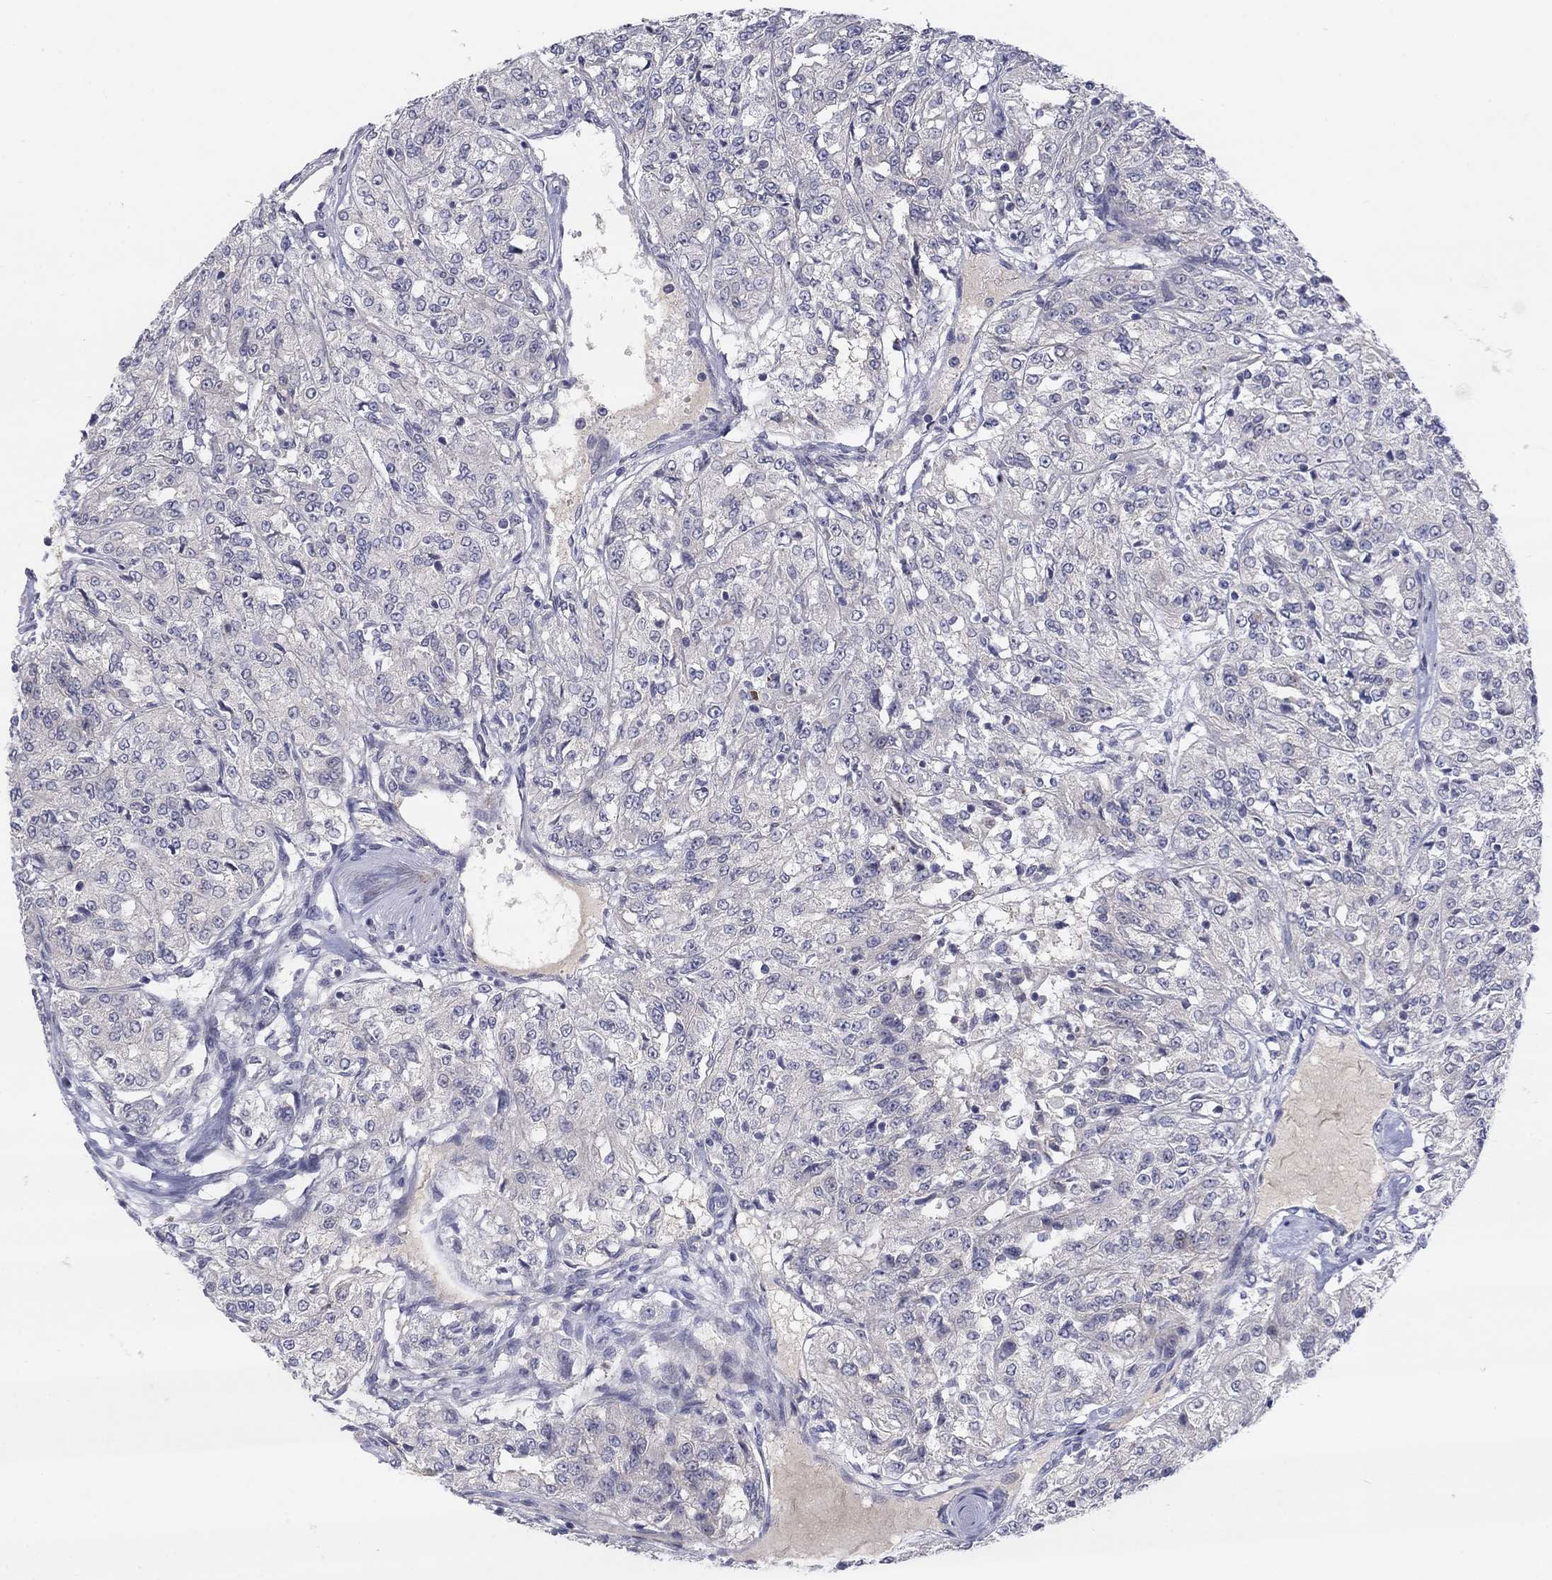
{"staining": {"intensity": "negative", "quantity": "none", "location": "none"}, "tissue": "renal cancer", "cell_type": "Tumor cells", "image_type": "cancer", "snomed": [{"axis": "morphology", "description": "Adenocarcinoma, NOS"}, {"axis": "topography", "description": "Kidney"}], "caption": "Immunohistochemistry image of neoplastic tissue: human renal cancer stained with DAB displays no significant protein expression in tumor cells.", "gene": "AMN1", "patient": {"sex": "female", "age": 63}}